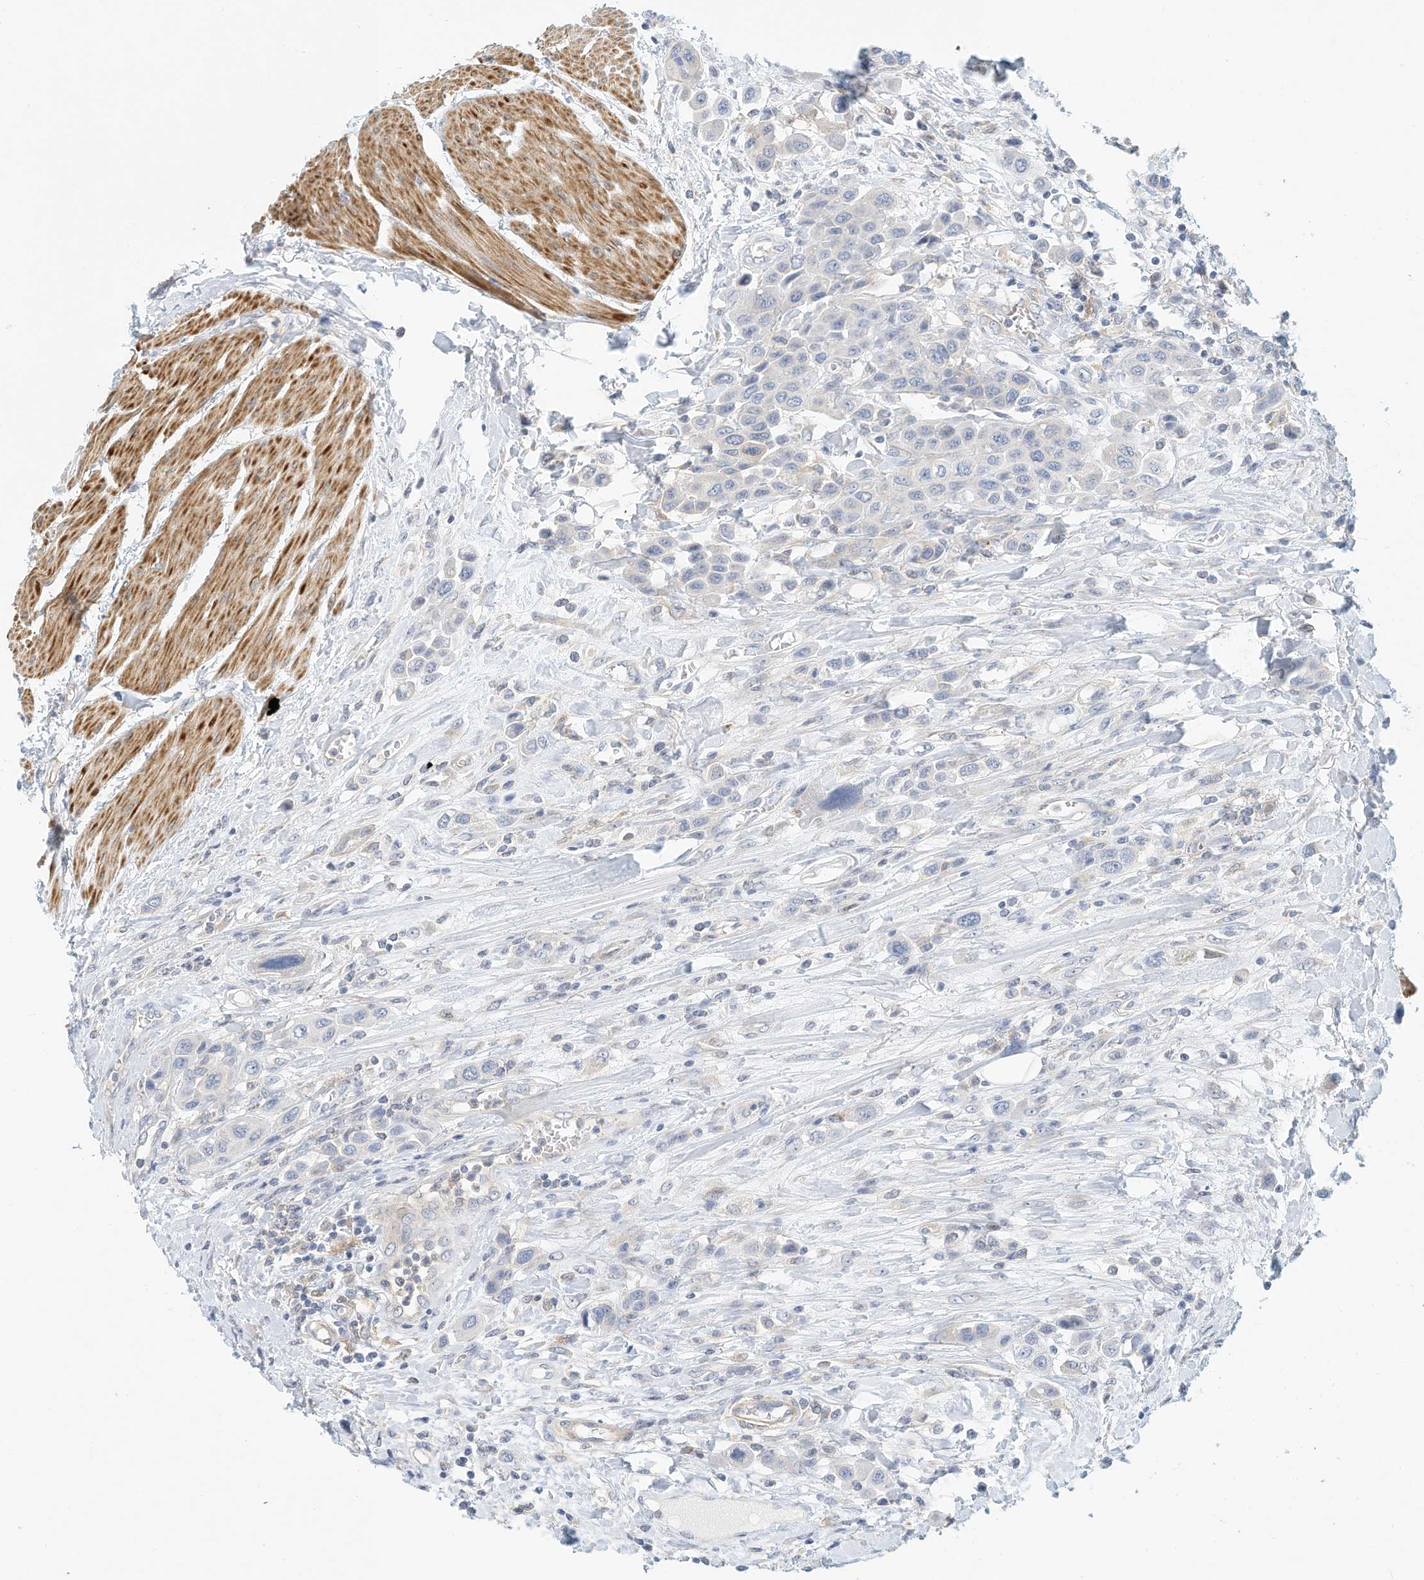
{"staining": {"intensity": "negative", "quantity": "none", "location": "none"}, "tissue": "urothelial cancer", "cell_type": "Tumor cells", "image_type": "cancer", "snomed": [{"axis": "morphology", "description": "Urothelial carcinoma, High grade"}, {"axis": "topography", "description": "Urinary bladder"}], "caption": "High-grade urothelial carcinoma stained for a protein using immunohistochemistry (IHC) shows no staining tumor cells.", "gene": "MICAL1", "patient": {"sex": "male", "age": 50}}